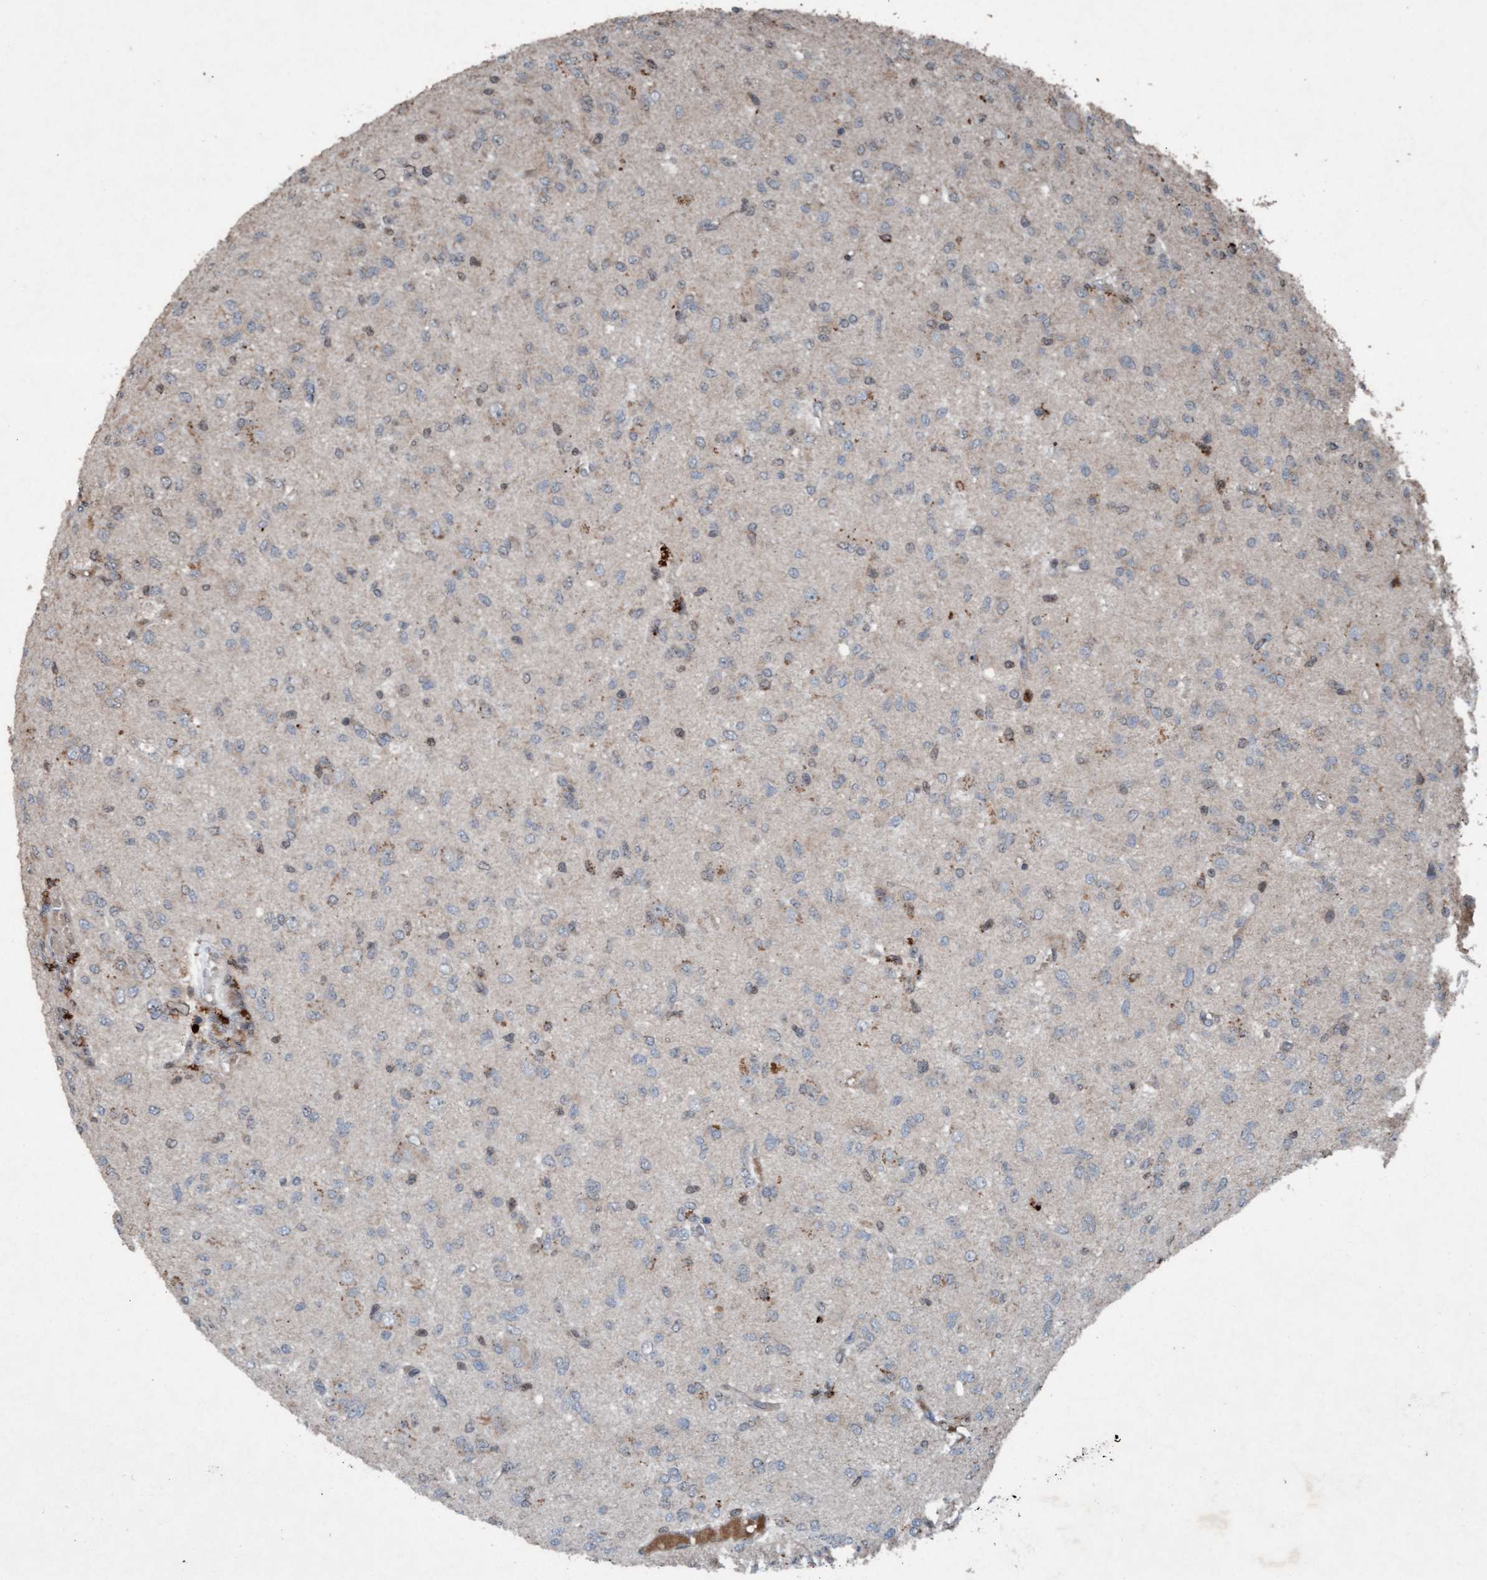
{"staining": {"intensity": "negative", "quantity": "none", "location": "none"}, "tissue": "glioma", "cell_type": "Tumor cells", "image_type": "cancer", "snomed": [{"axis": "morphology", "description": "Glioma, malignant, High grade"}, {"axis": "topography", "description": "Brain"}], "caption": "The micrograph reveals no staining of tumor cells in malignant glioma (high-grade).", "gene": "PLXNB2", "patient": {"sex": "female", "age": 59}}